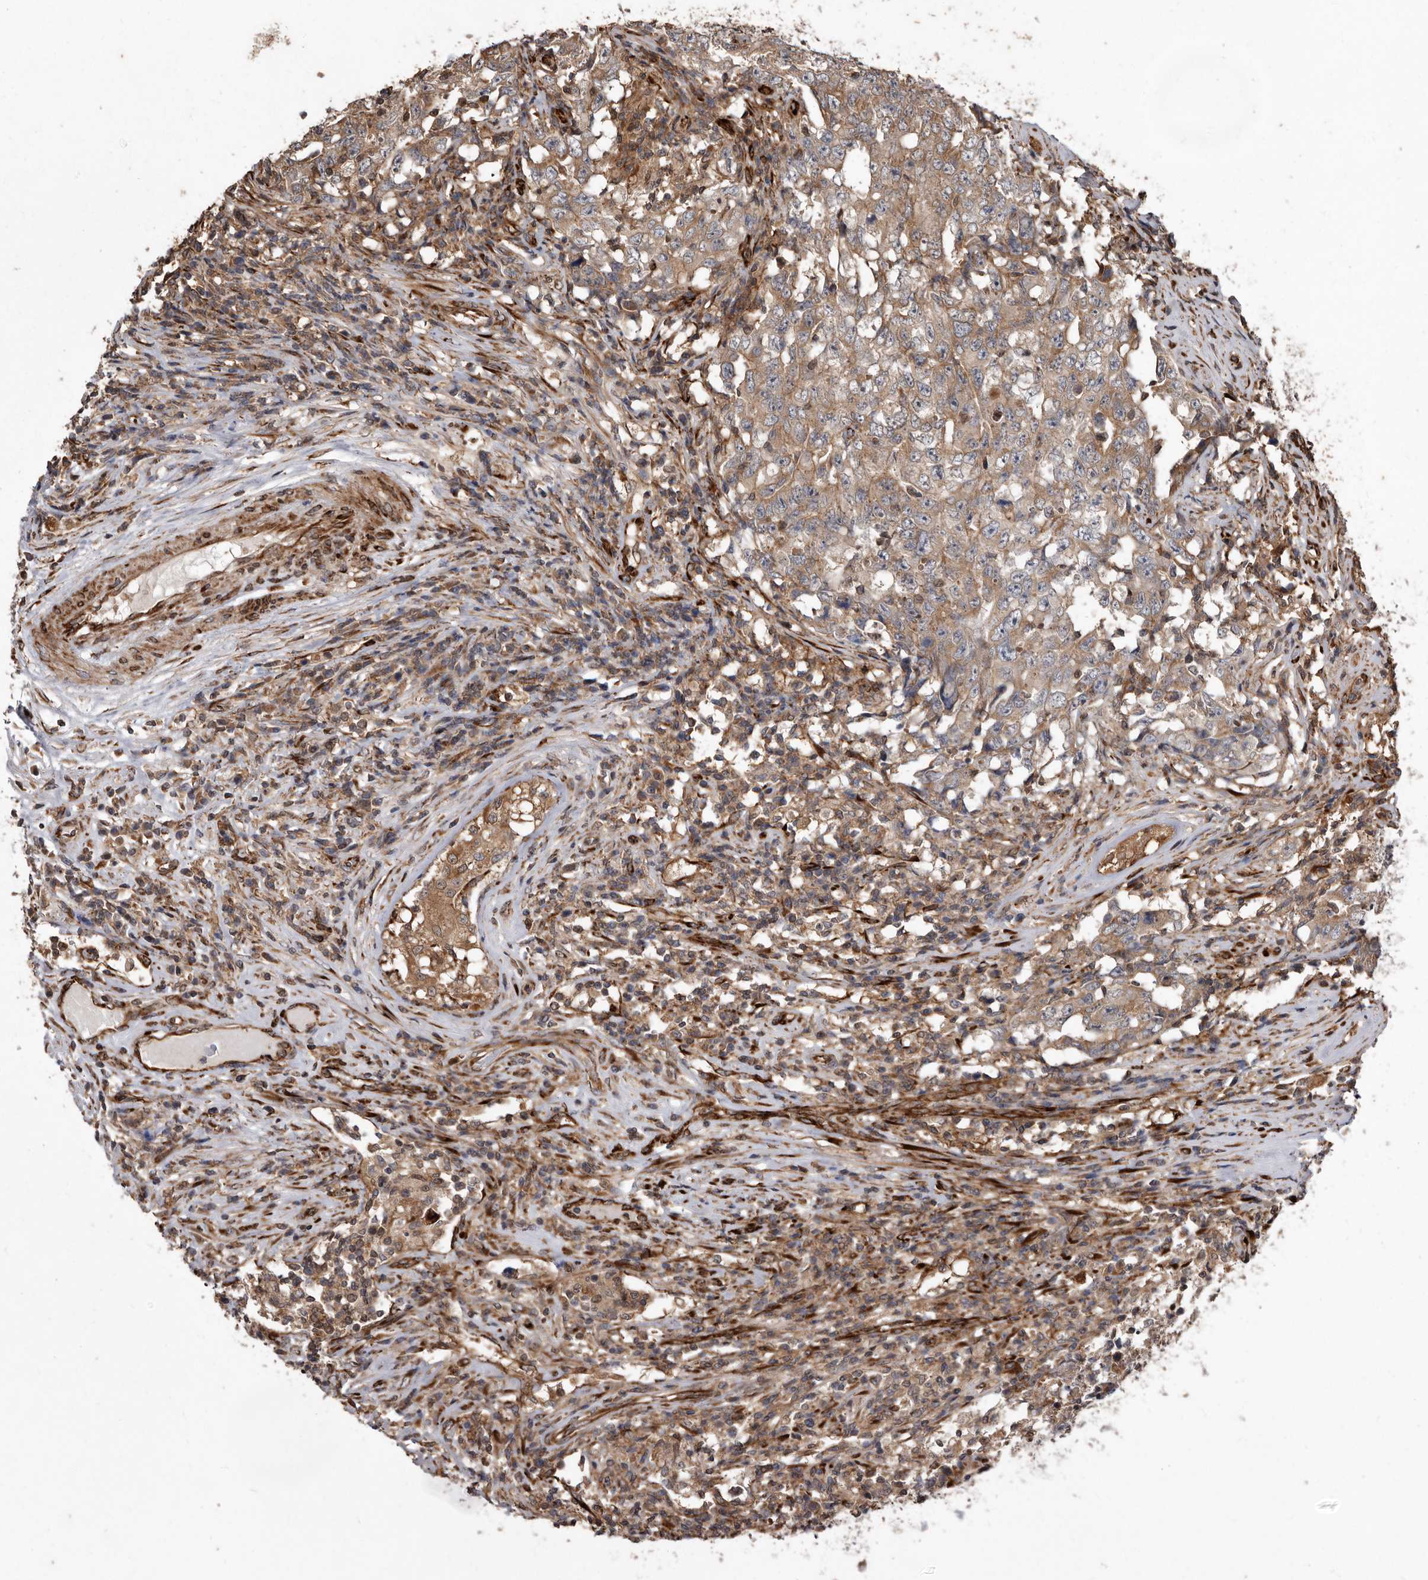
{"staining": {"intensity": "moderate", "quantity": ">75%", "location": "cytoplasmic/membranous"}, "tissue": "testis cancer", "cell_type": "Tumor cells", "image_type": "cancer", "snomed": [{"axis": "morphology", "description": "Carcinoma, Embryonal, NOS"}, {"axis": "topography", "description": "Testis"}], "caption": "Human testis cancer stained with a protein marker demonstrates moderate staining in tumor cells.", "gene": "FLAD1", "patient": {"sex": "male", "age": 26}}